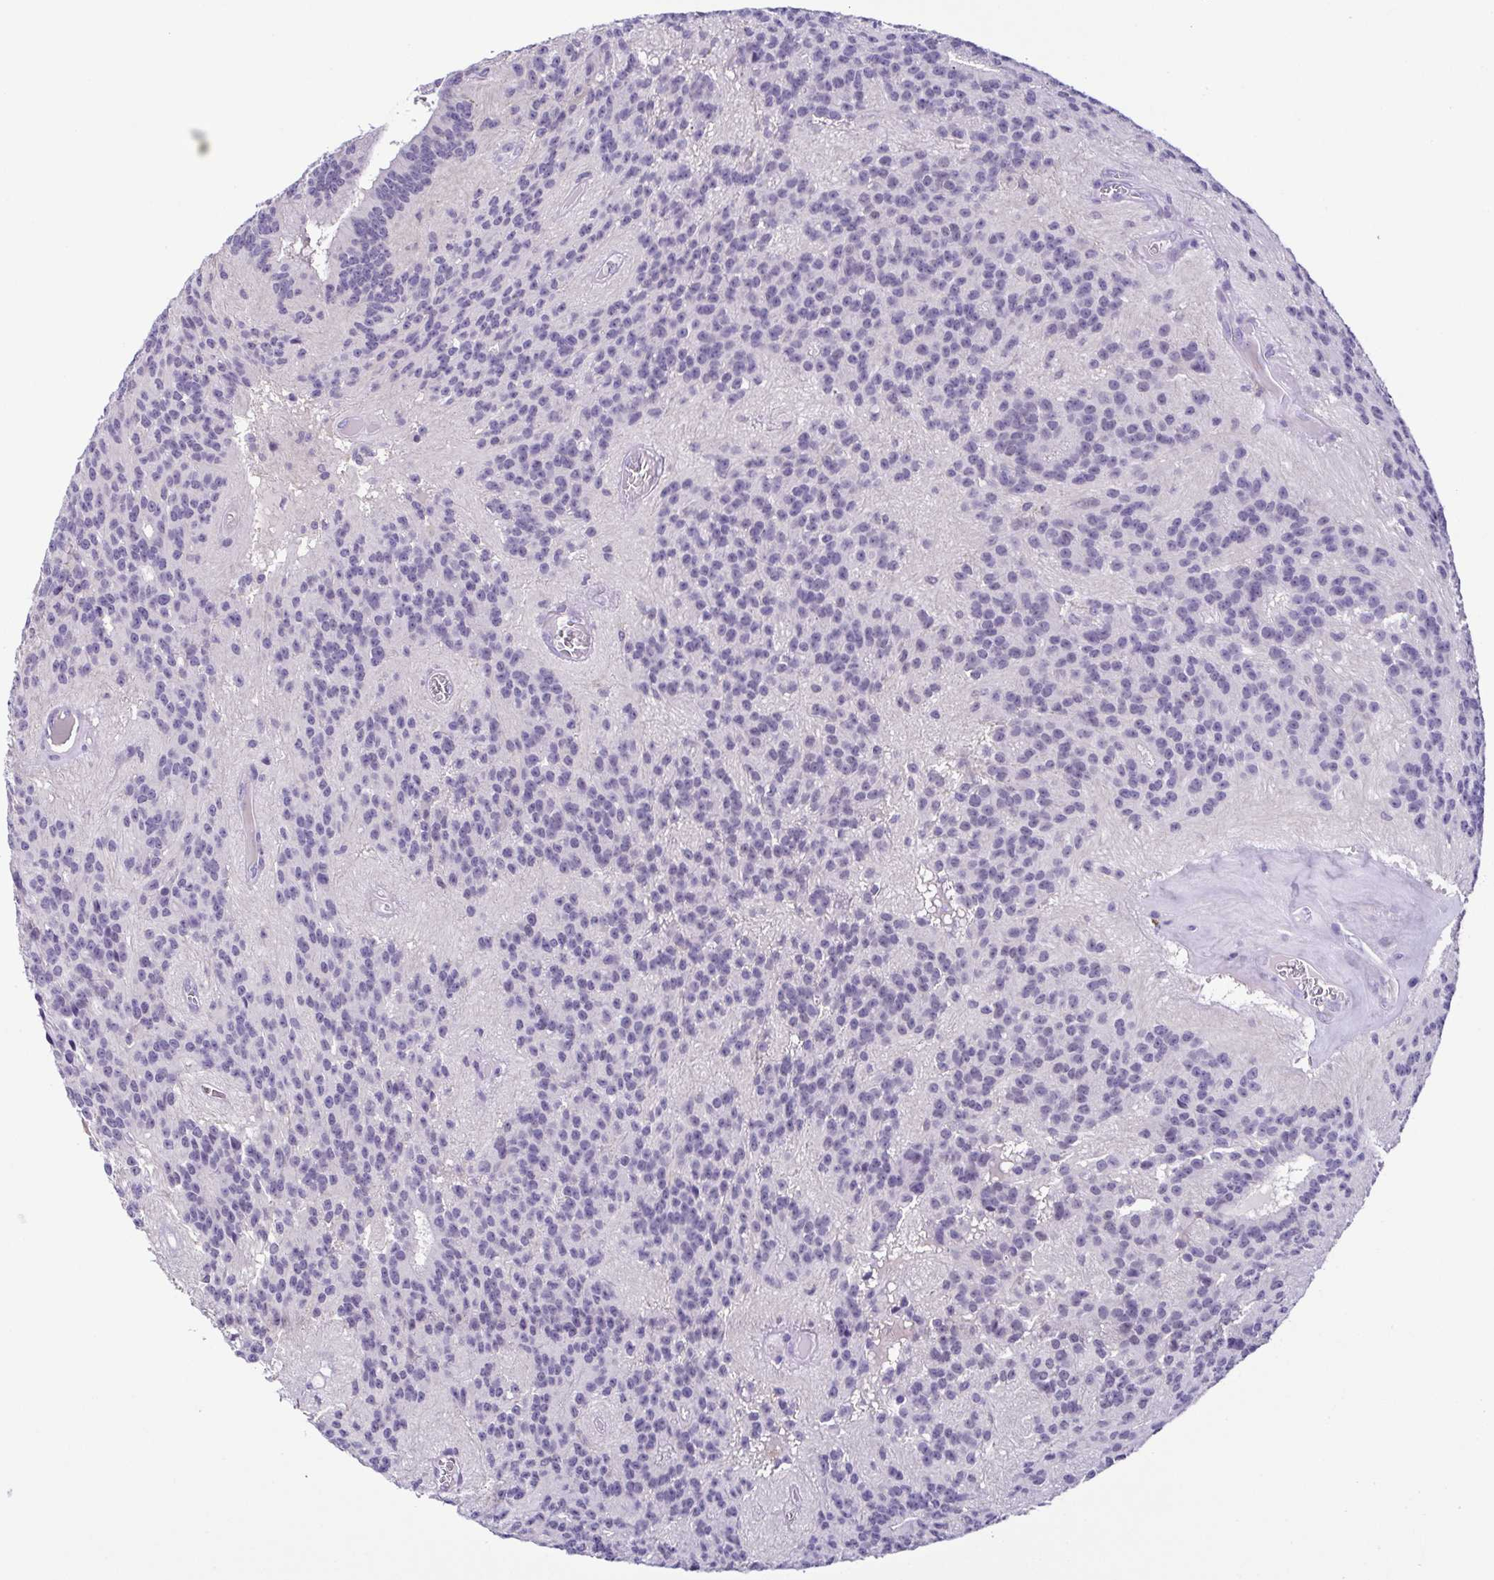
{"staining": {"intensity": "negative", "quantity": "none", "location": "none"}, "tissue": "glioma", "cell_type": "Tumor cells", "image_type": "cancer", "snomed": [{"axis": "morphology", "description": "Glioma, malignant, Low grade"}, {"axis": "topography", "description": "Brain"}], "caption": "Tumor cells show no significant expression in glioma.", "gene": "TERT", "patient": {"sex": "male", "age": 31}}